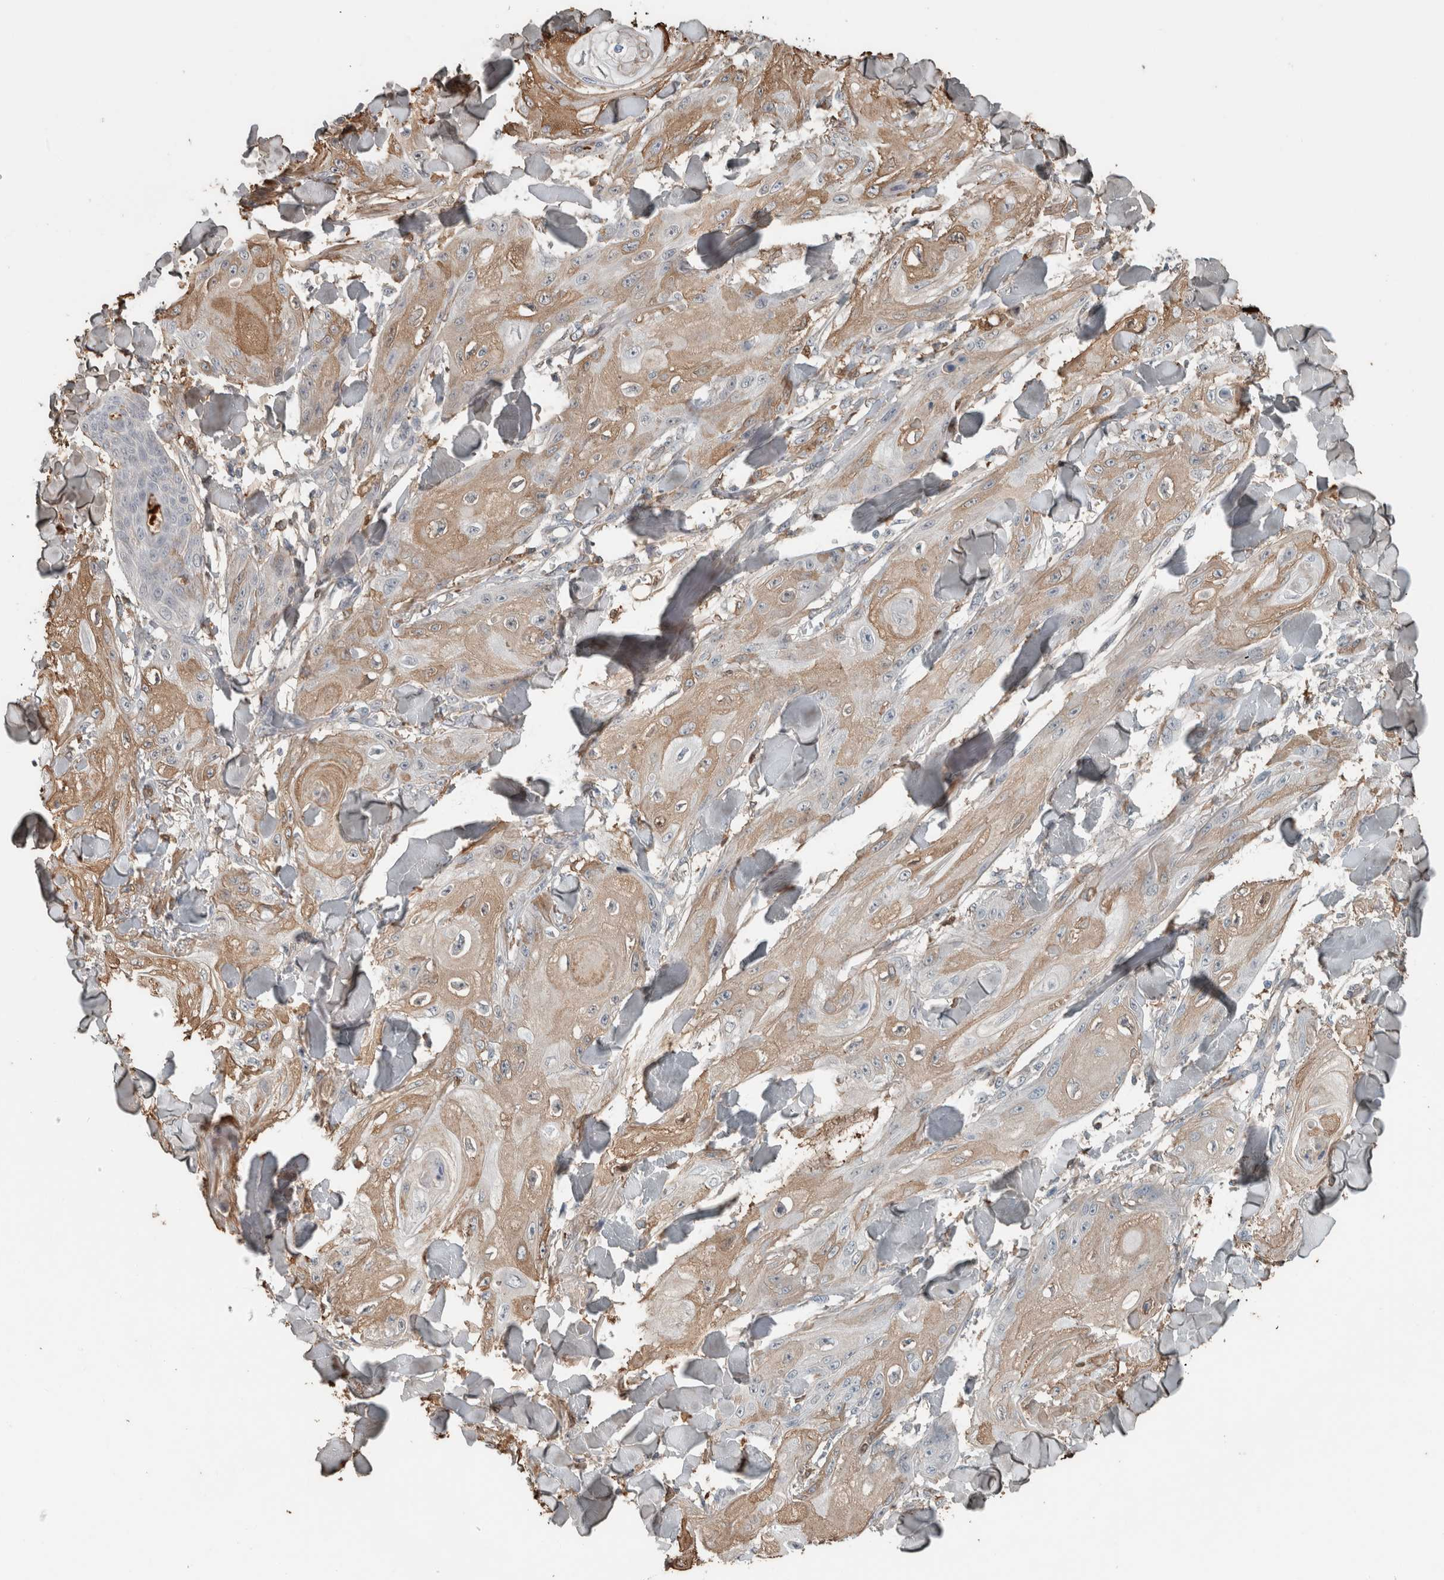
{"staining": {"intensity": "weak", "quantity": ">75%", "location": "cytoplasmic/membranous"}, "tissue": "skin cancer", "cell_type": "Tumor cells", "image_type": "cancer", "snomed": [{"axis": "morphology", "description": "Squamous cell carcinoma, NOS"}, {"axis": "topography", "description": "Skin"}], "caption": "High-magnification brightfield microscopy of squamous cell carcinoma (skin) stained with DAB (3,3'-diaminobenzidine) (brown) and counterstained with hematoxylin (blue). tumor cells exhibit weak cytoplasmic/membranous staining is seen in about>75% of cells.", "gene": "USP34", "patient": {"sex": "male", "age": 74}}